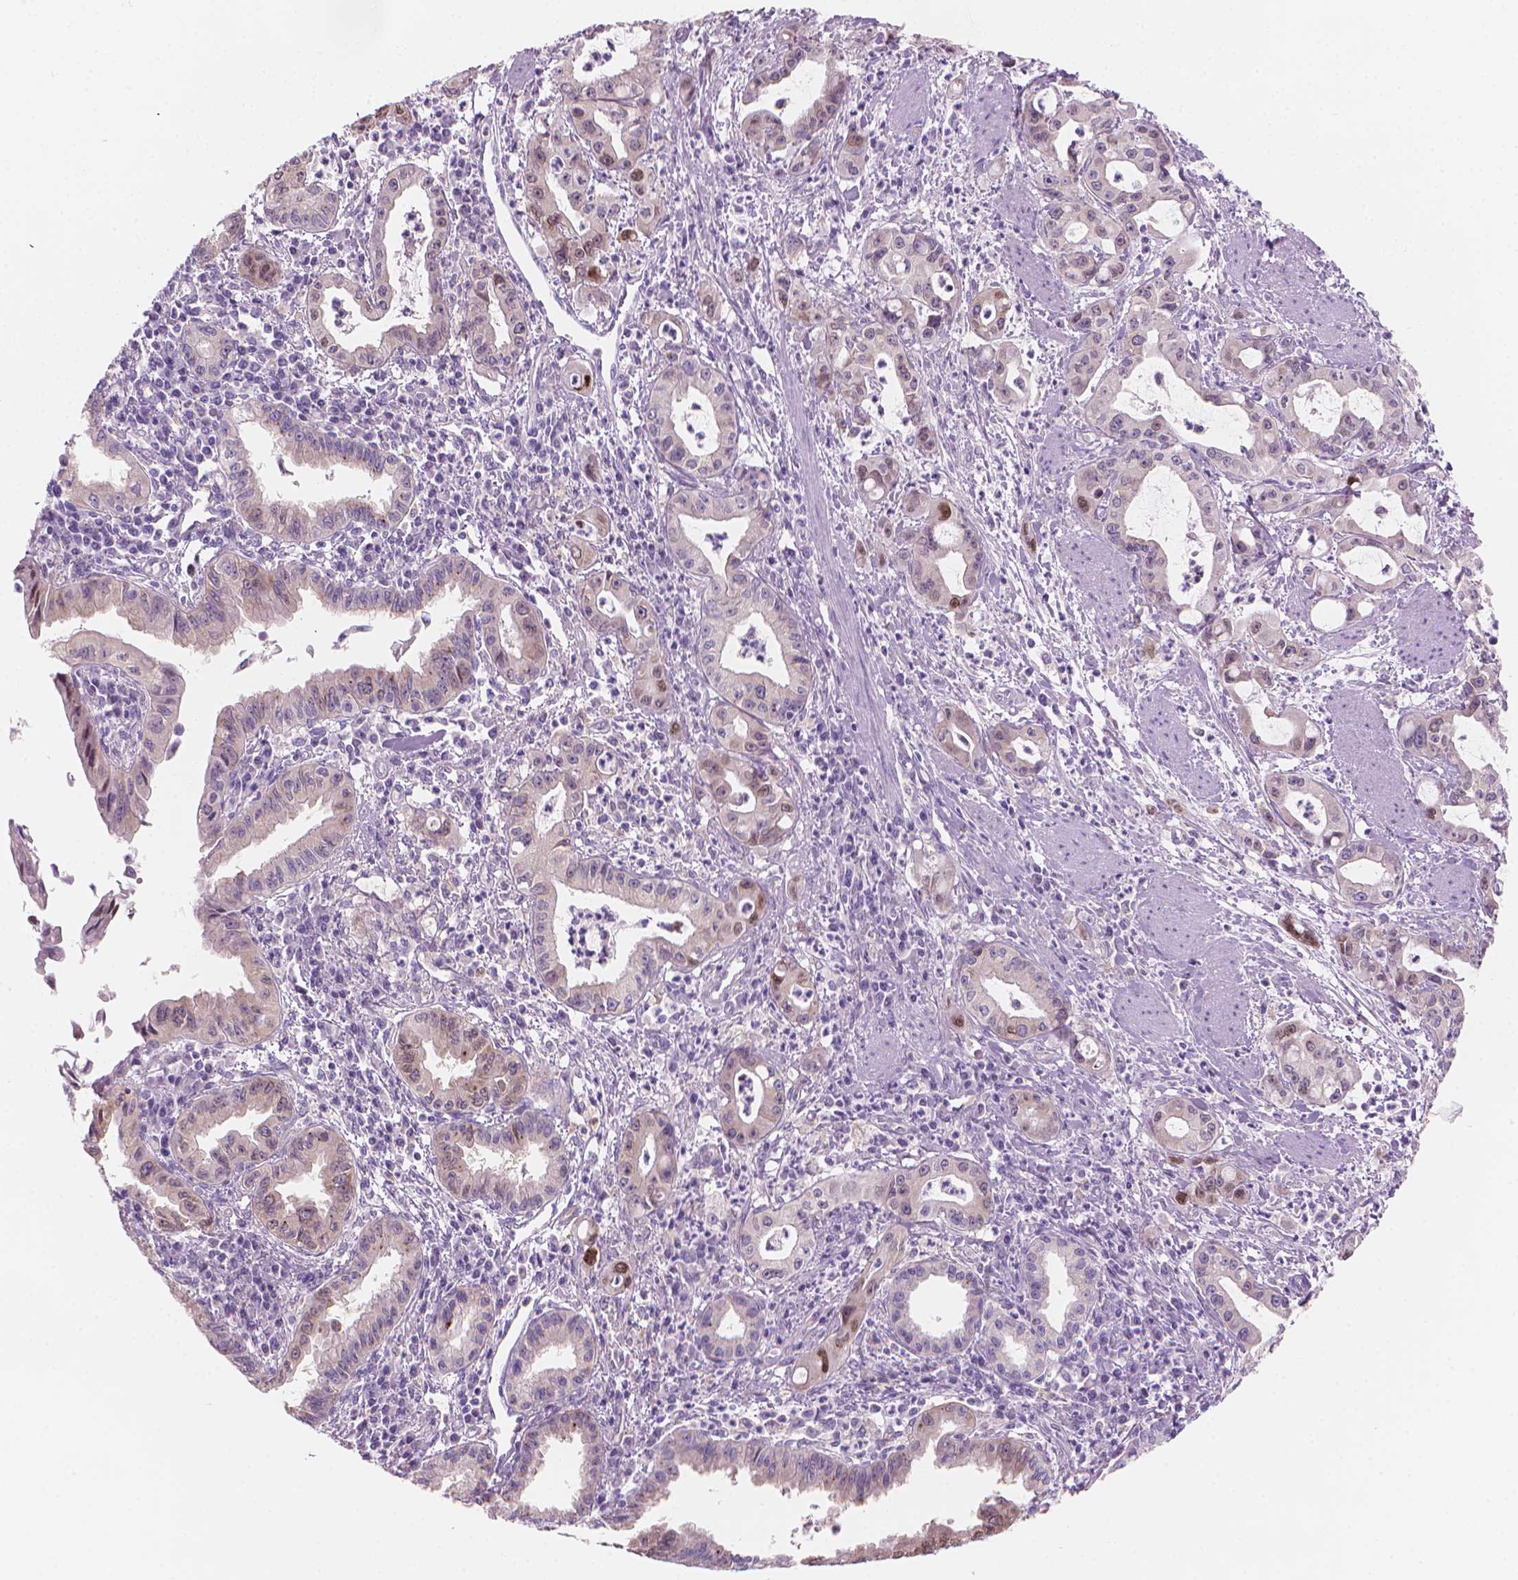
{"staining": {"intensity": "moderate", "quantity": "<25%", "location": "nuclear"}, "tissue": "pancreatic cancer", "cell_type": "Tumor cells", "image_type": "cancer", "snomed": [{"axis": "morphology", "description": "Adenocarcinoma, NOS"}, {"axis": "topography", "description": "Pancreas"}], "caption": "A brown stain highlights moderate nuclear positivity of a protein in pancreatic adenocarcinoma tumor cells. (DAB (3,3'-diaminobenzidine) = brown stain, brightfield microscopy at high magnification).", "gene": "ENSG00000187186", "patient": {"sex": "male", "age": 72}}